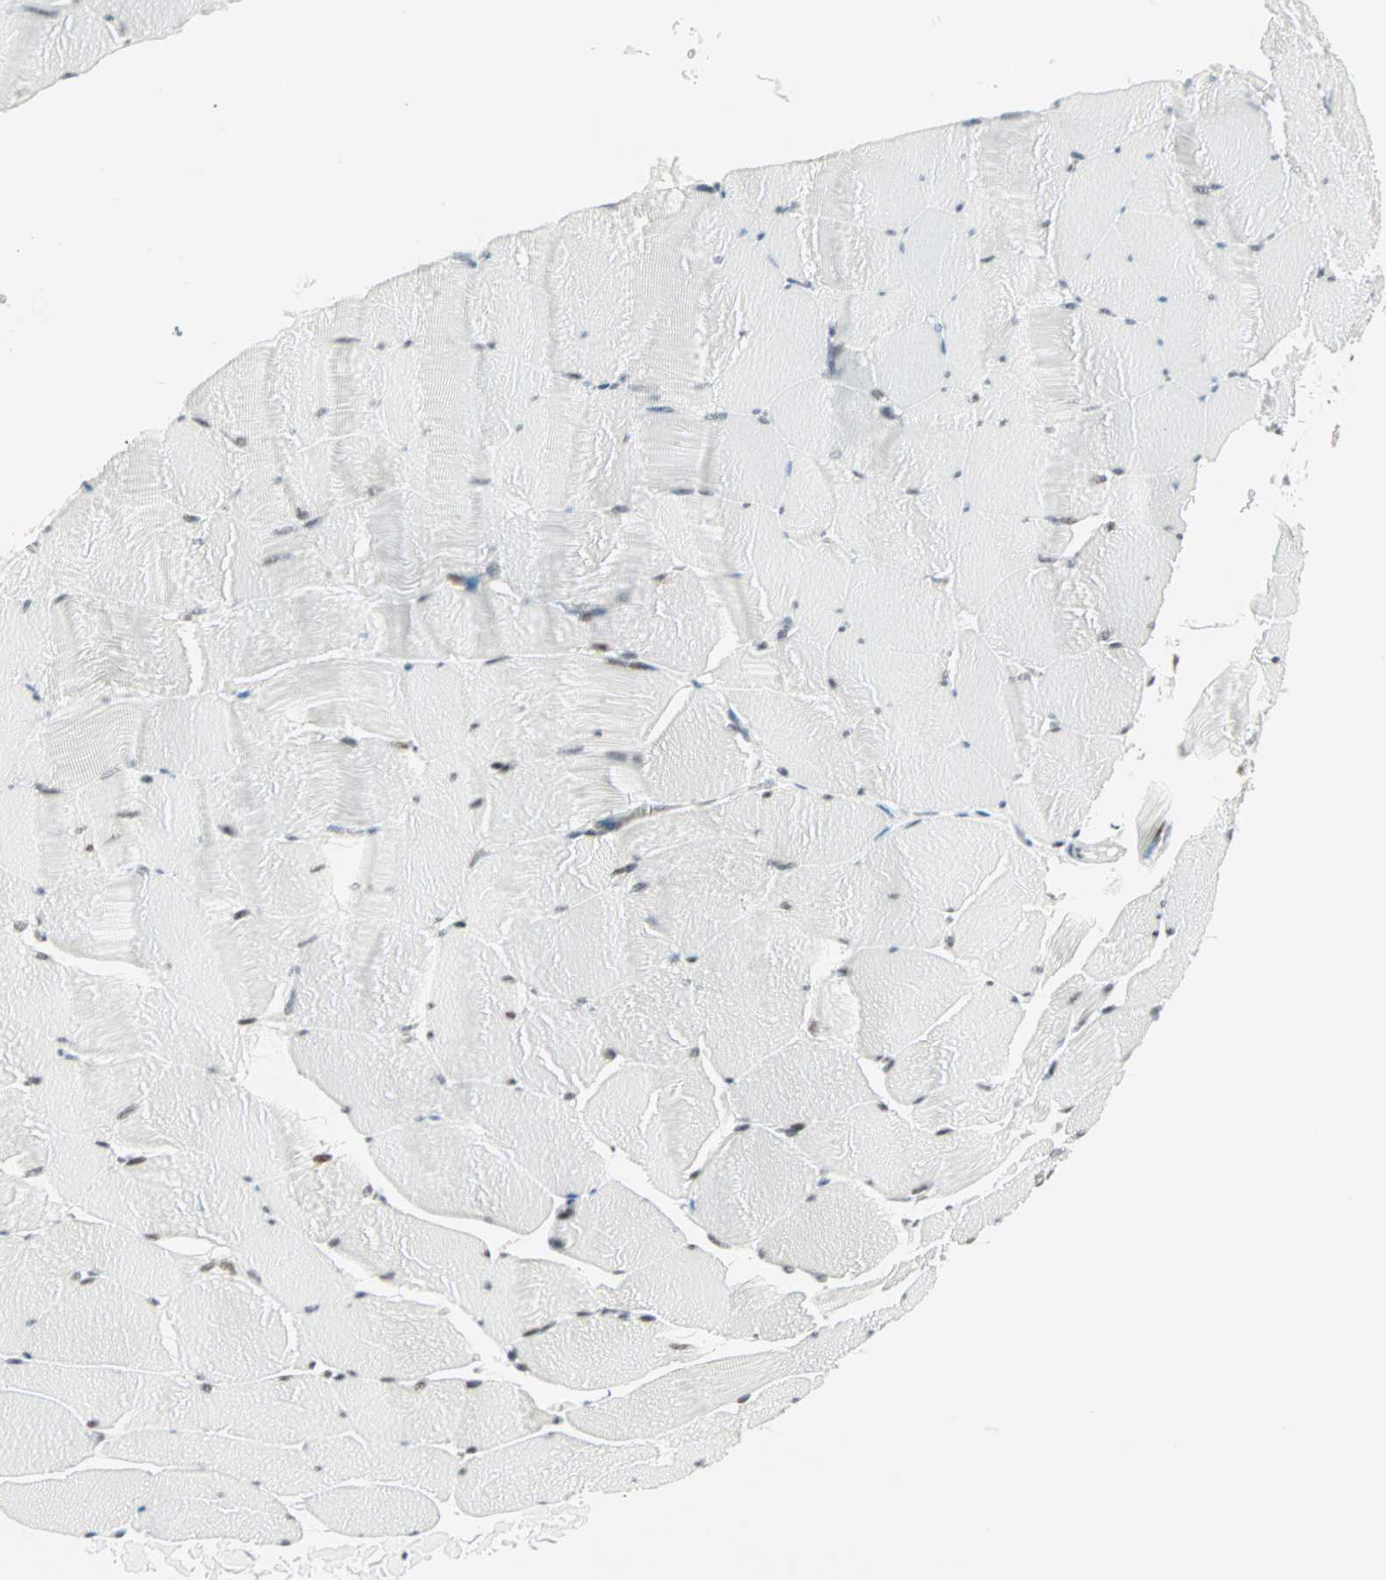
{"staining": {"intensity": "weak", "quantity": "<25%", "location": "nuclear"}, "tissue": "skeletal muscle", "cell_type": "Myocytes", "image_type": "normal", "snomed": [{"axis": "morphology", "description": "Normal tissue, NOS"}, {"axis": "topography", "description": "Skeletal muscle"}], "caption": "High power microscopy histopathology image of an immunohistochemistry (IHC) photomicrograph of normal skeletal muscle, revealing no significant staining in myocytes.", "gene": "PKNOX1", "patient": {"sex": "male", "age": 62}}